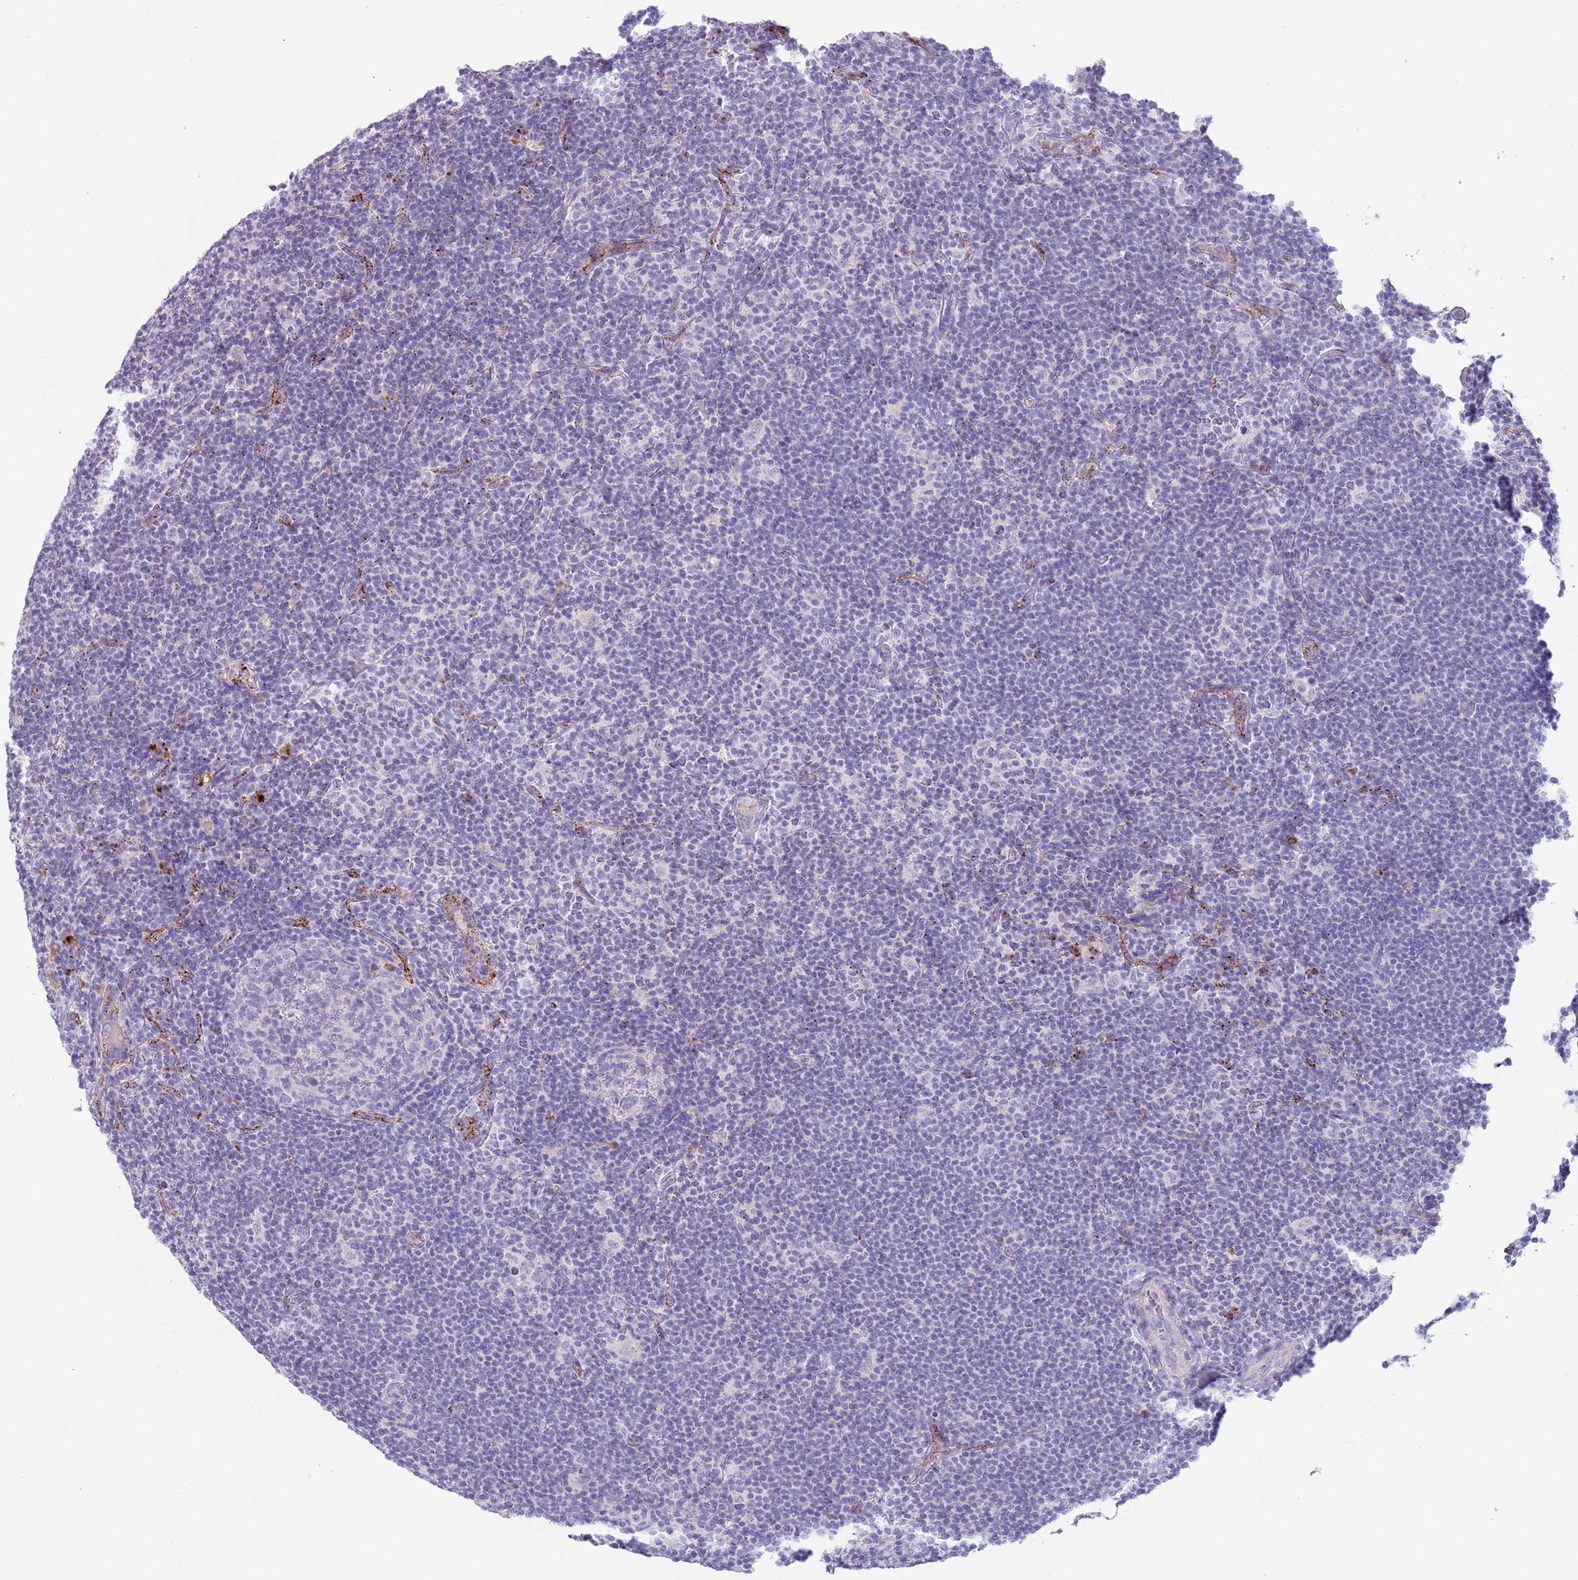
{"staining": {"intensity": "negative", "quantity": "none", "location": "none"}, "tissue": "lymphoma", "cell_type": "Tumor cells", "image_type": "cancer", "snomed": [{"axis": "morphology", "description": "Hodgkin's disease, NOS"}, {"axis": "topography", "description": "Lymph node"}], "caption": "High magnification brightfield microscopy of Hodgkin's disease stained with DAB (3,3'-diaminobenzidine) (brown) and counterstained with hematoxylin (blue): tumor cells show no significant staining. (Stains: DAB immunohistochemistry (IHC) with hematoxylin counter stain, Microscopy: brightfield microscopy at high magnification).", "gene": "LRRN3", "patient": {"sex": "female", "age": 57}}